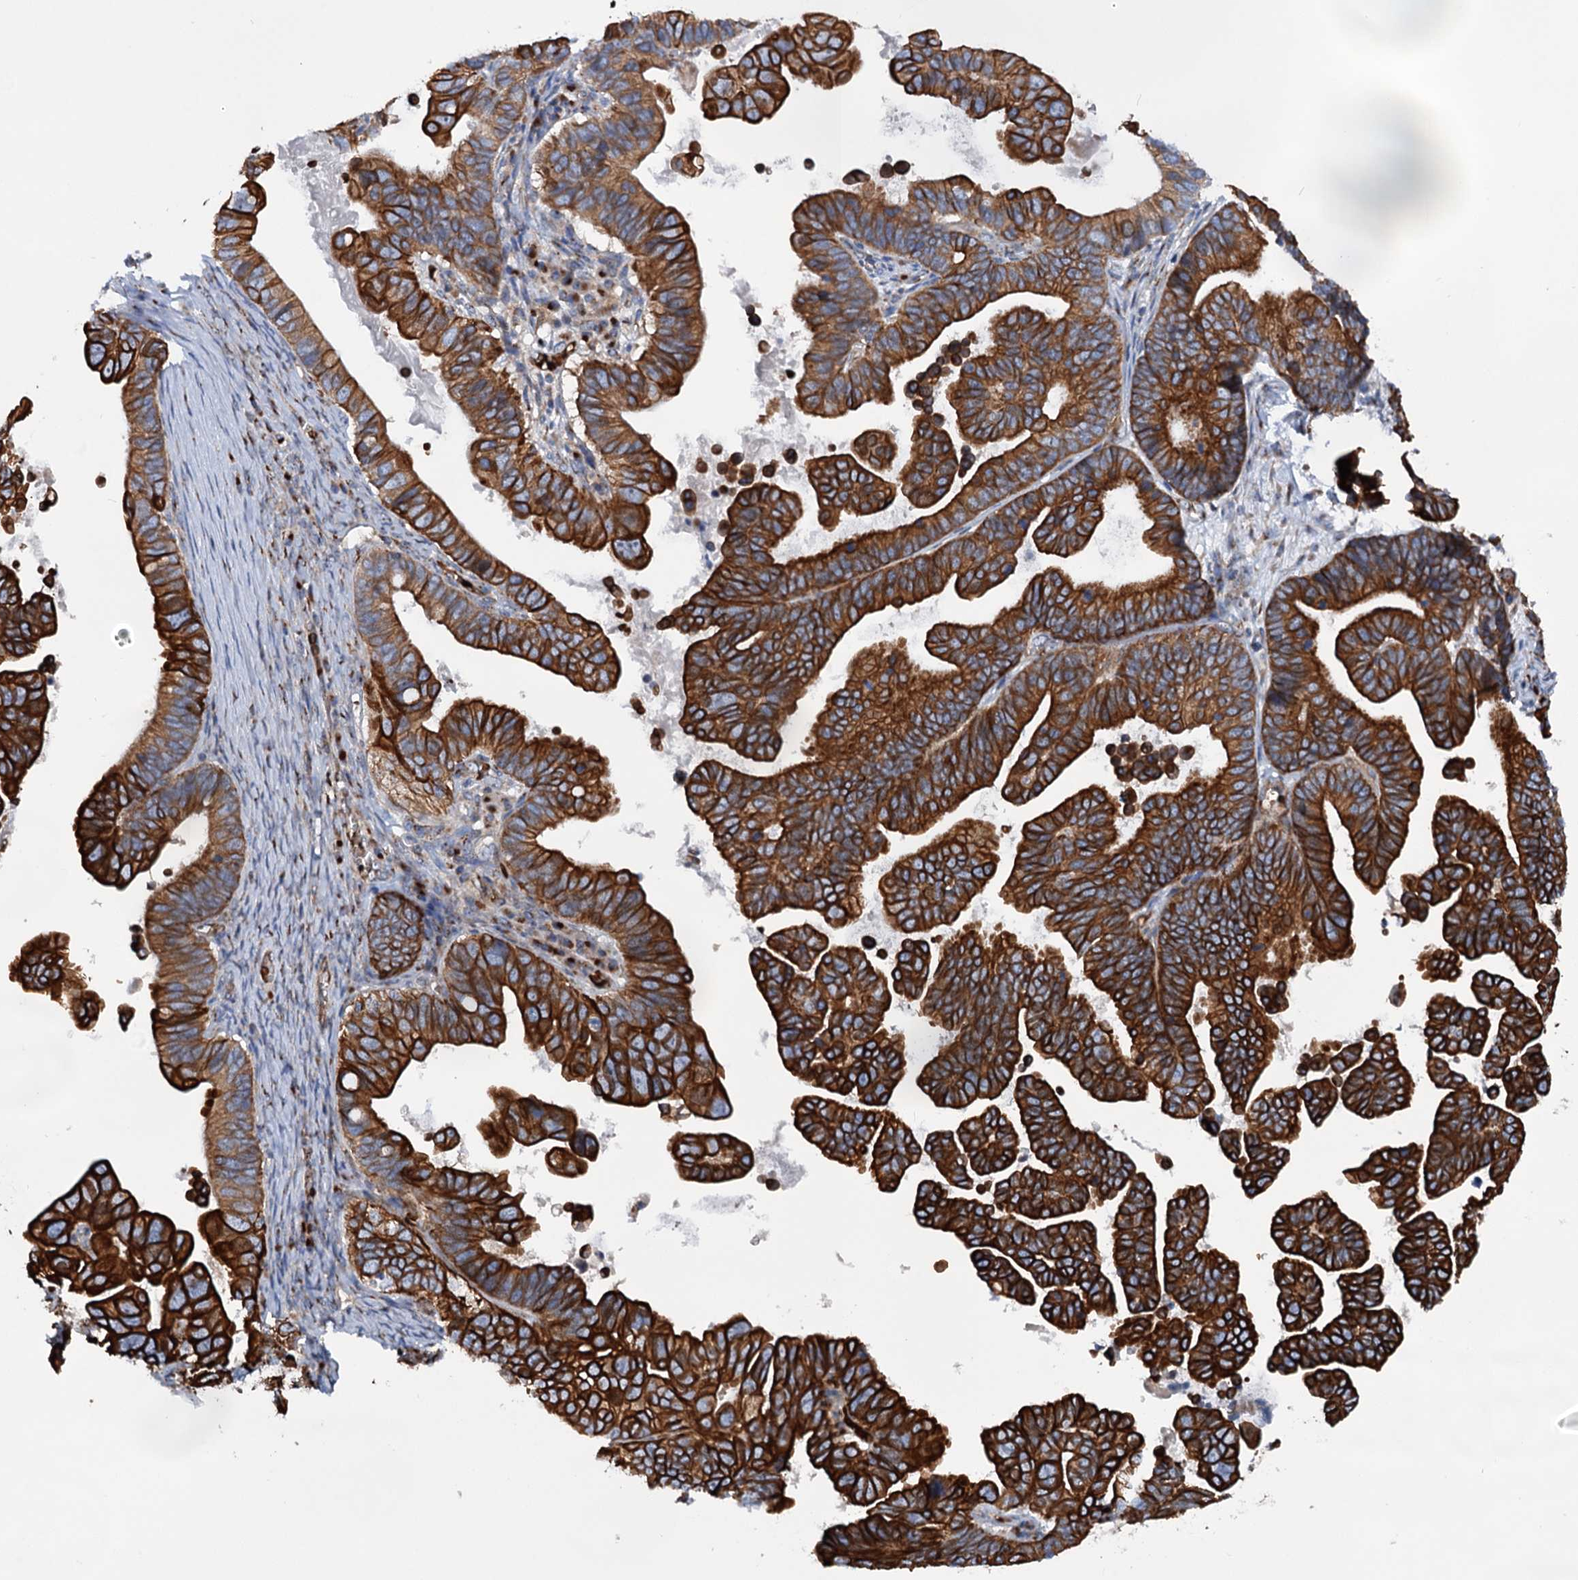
{"staining": {"intensity": "strong", "quantity": ">75%", "location": "cytoplasmic/membranous"}, "tissue": "ovarian cancer", "cell_type": "Tumor cells", "image_type": "cancer", "snomed": [{"axis": "morphology", "description": "Cystadenocarcinoma, serous, NOS"}, {"axis": "topography", "description": "Ovary"}], "caption": "Immunohistochemistry of ovarian cancer (serous cystadenocarcinoma) shows high levels of strong cytoplasmic/membranous positivity in about >75% of tumor cells.", "gene": "EIPR1", "patient": {"sex": "female", "age": 56}}